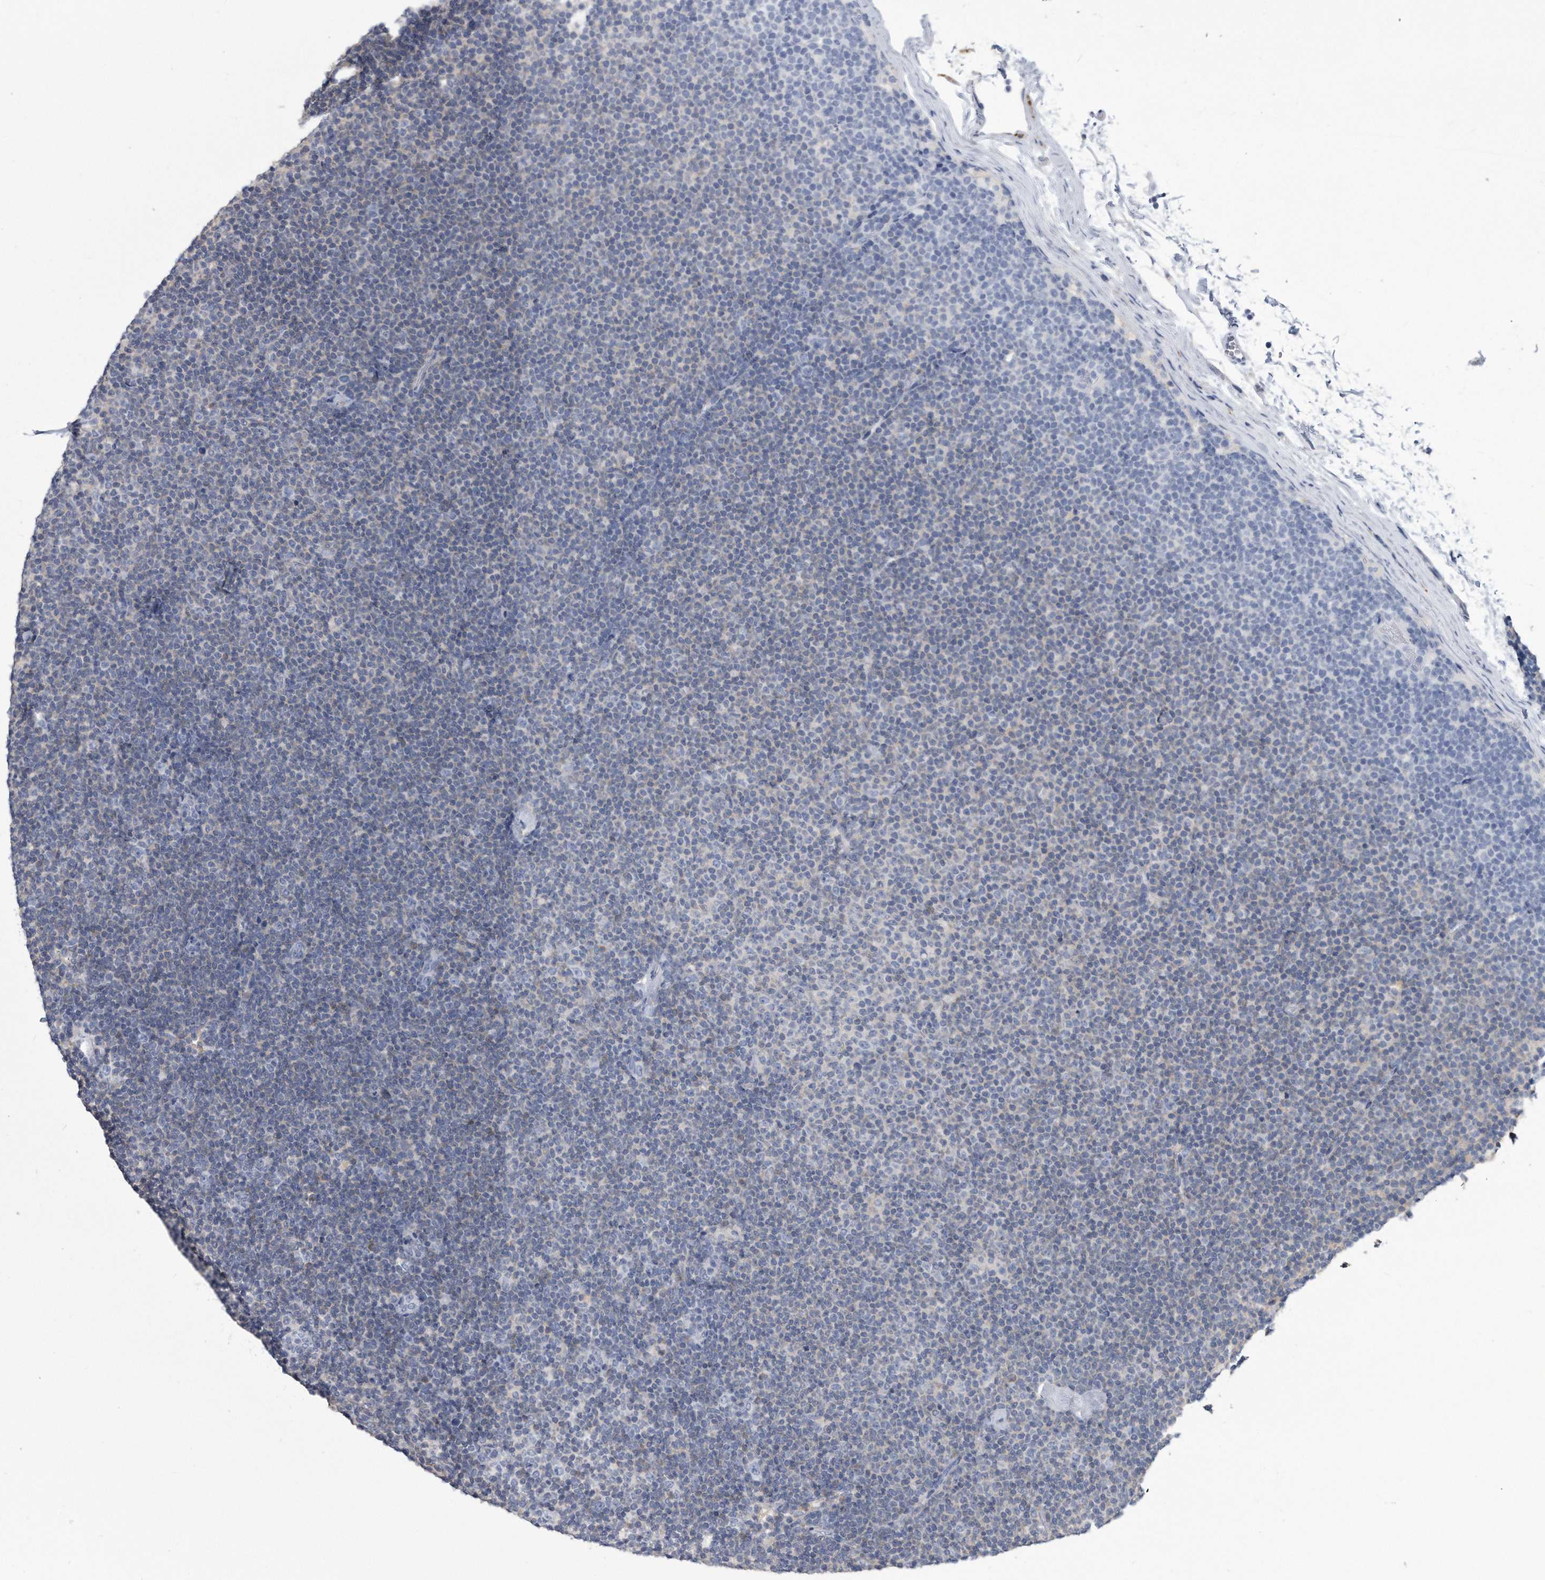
{"staining": {"intensity": "negative", "quantity": "none", "location": "none"}, "tissue": "lymphoma", "cell_type": "Tumor cells", "image_type": "cancer", "snomed": [{"axis": "morphology", "description": "Malignant lymphoma, non-Hodgkin's type, Low grade"}, {"axis": "topography", "description": "Lymph node"}], "caption": "Immunohistochemistry (IHC) image of neoplastic tissue: lymphoma stained with DAB demonstrates no significant protein staining in tumor cells. (Stains: DAB immunohistochemistry with hematoxylin counter stain, Microscopy: brightfield microscopy at high magnification).", "gene": "PYGB", "patient": {"sex": "female", "age": 53}}